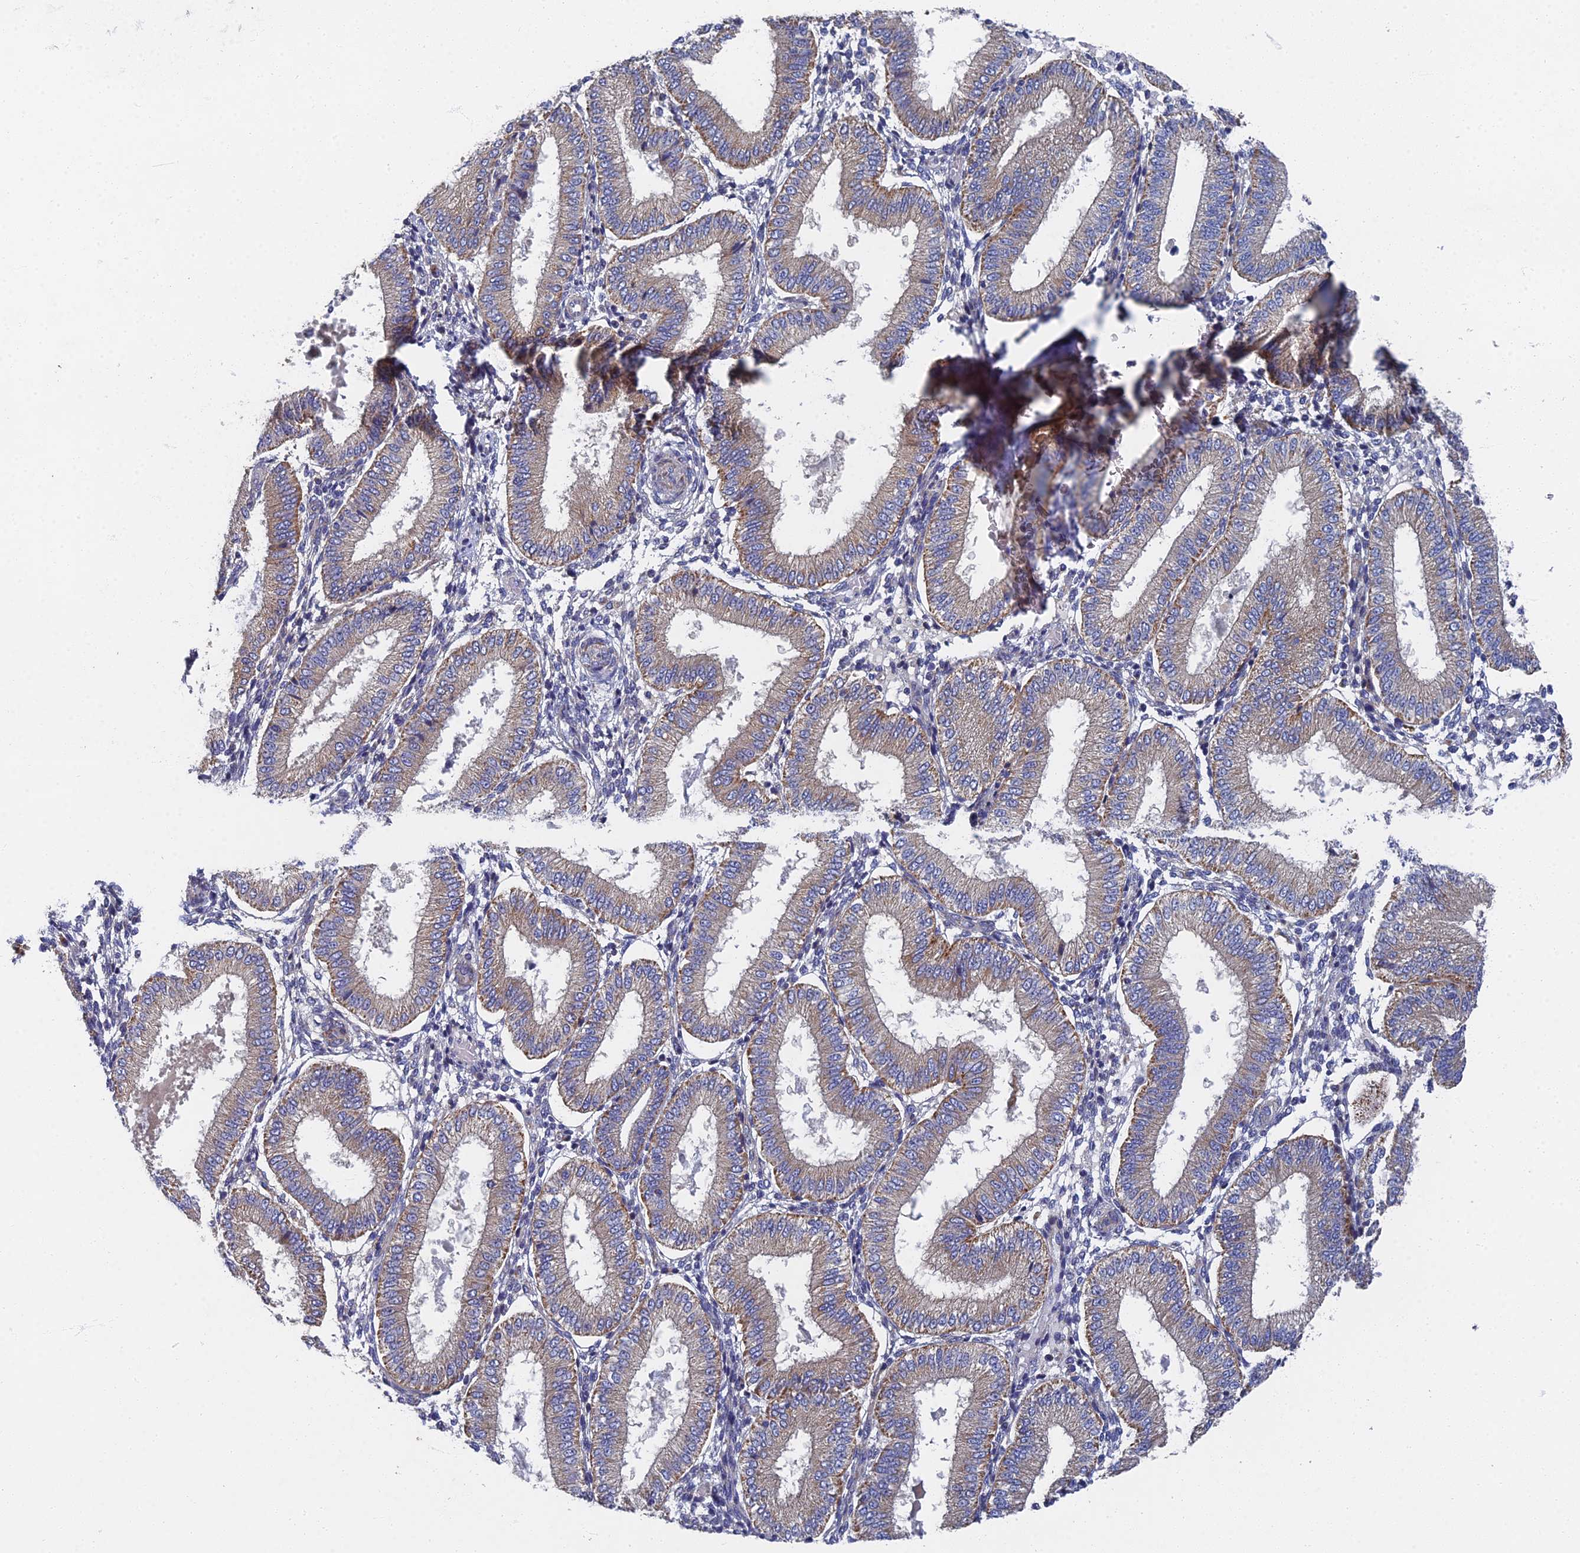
{"staining": {"intensity": "negative", "quantity": "none", "location": "none"}, "tissue": "endometrium", "cell_type": "Cells in endometrial stroma", "image_type": "normal", "snomed": [{"axis": "morphology", "description": "Normal tissue, NOS"}, {"axis": "topography", "description": "Endometrium"}], "caption": "The immunohistochemistry image has no significant staining in cells in endometrial stroma of endometrium. Brightfield microscopy of immunohistochemistry (IHC) stained with DAB (3,3'-diaminobenzidine) (brown) and hematoxylin (blue), captured at high magnification.", "gene": "RNASEK", "patient": {"sex": "female", "age": 39}}